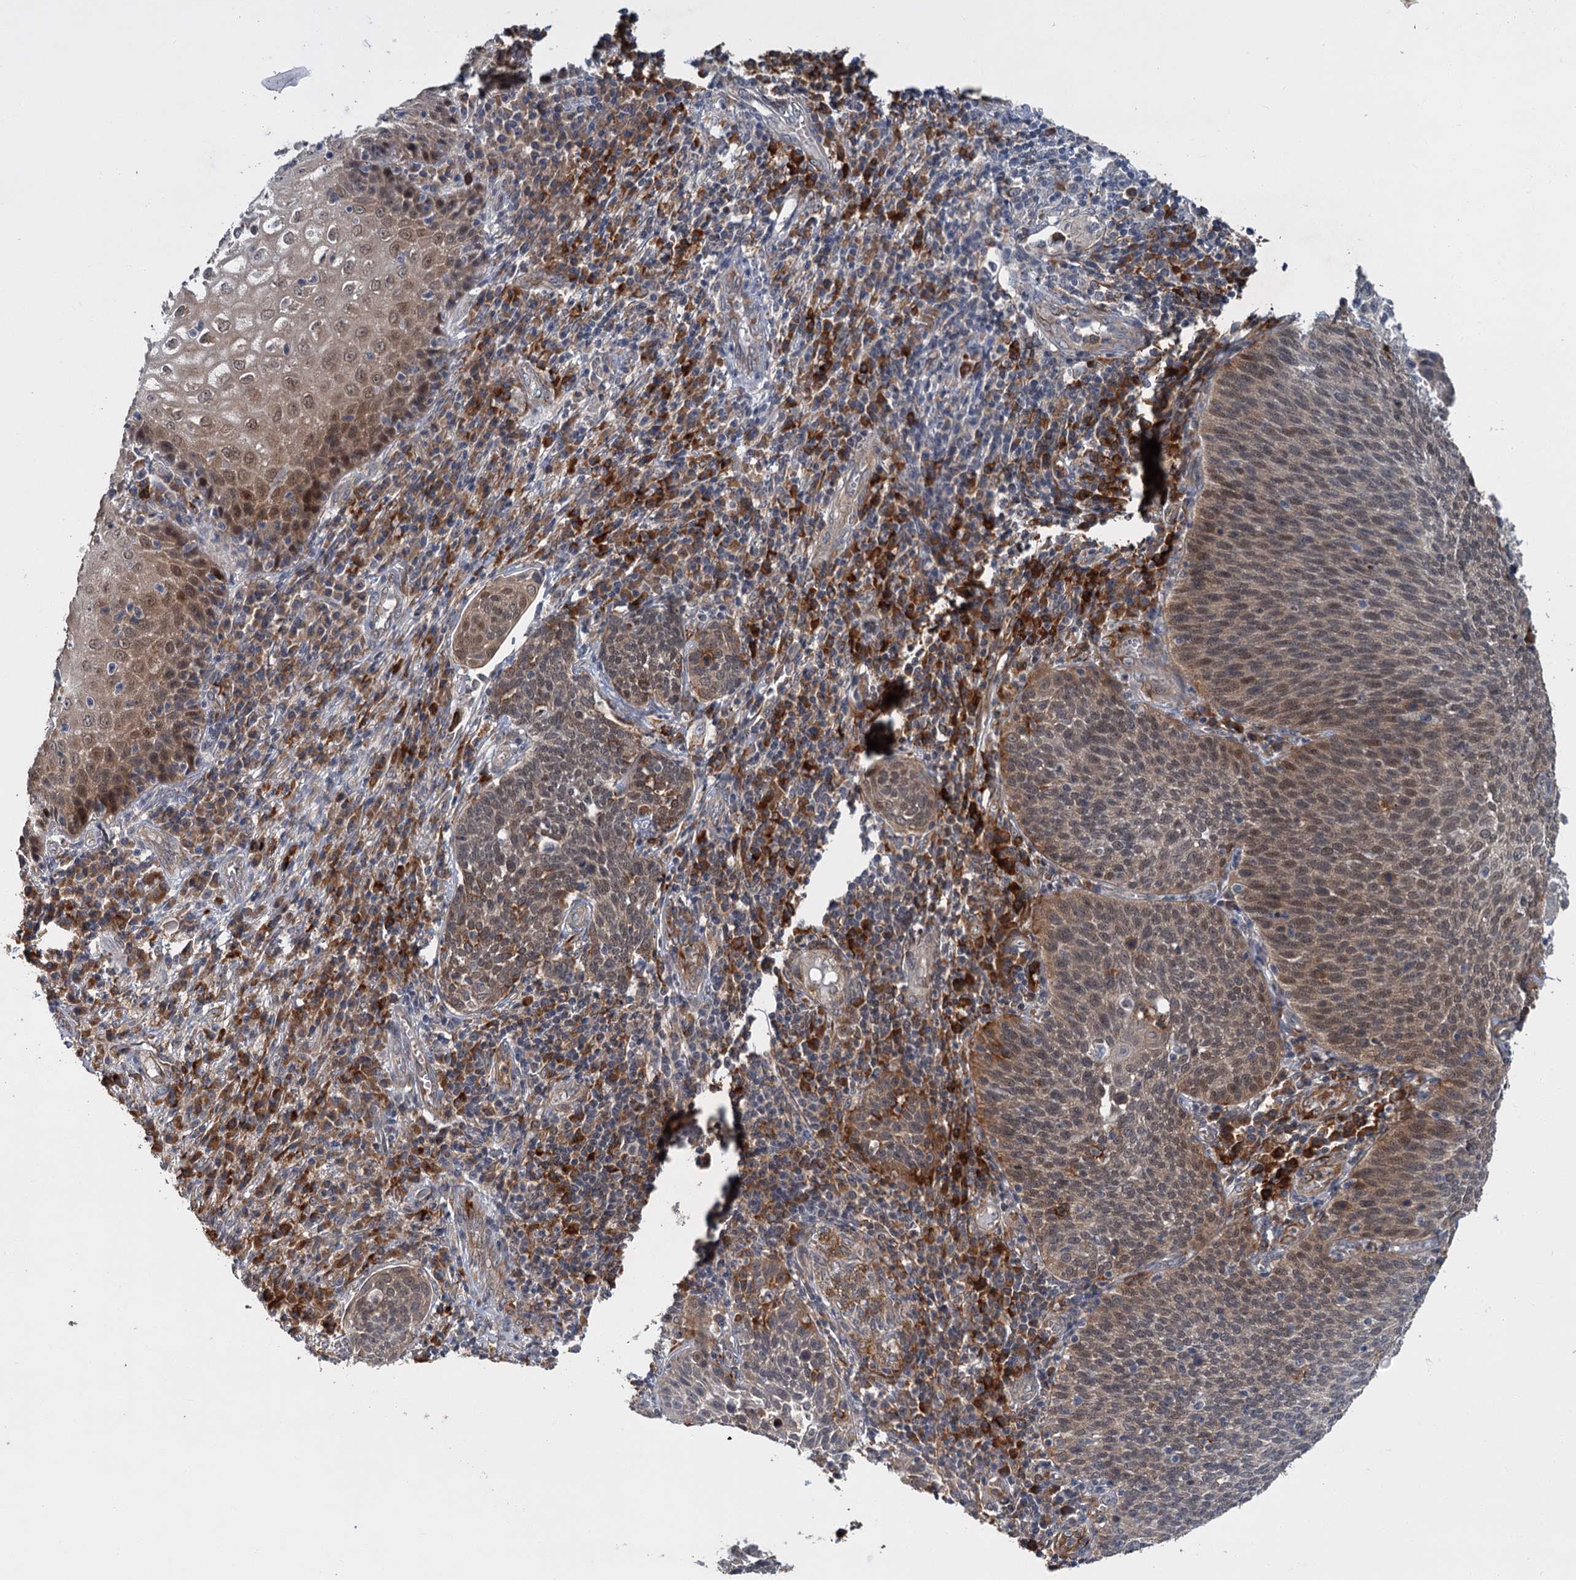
{"staining": {"intensity": "weak", "quantity": ">75%", "location": "cytoplasmic/membranous,nuclear"}, "tissue": "cervical cancer", "cell_type": "Tumor cells", "image_type": "cancer", "snomed": [{"axis": "morphology", "description": "Squamous cell carcinoma, NOS"}, {"axis": "topography", "description": "Cervix"}], "caption": "Cervical squamous cell carcinoma stained with a protein marker exhibits weak staining in tumor cells.", "gene": "KANSL2", "patient": {"sex": "female", "age": 34}}